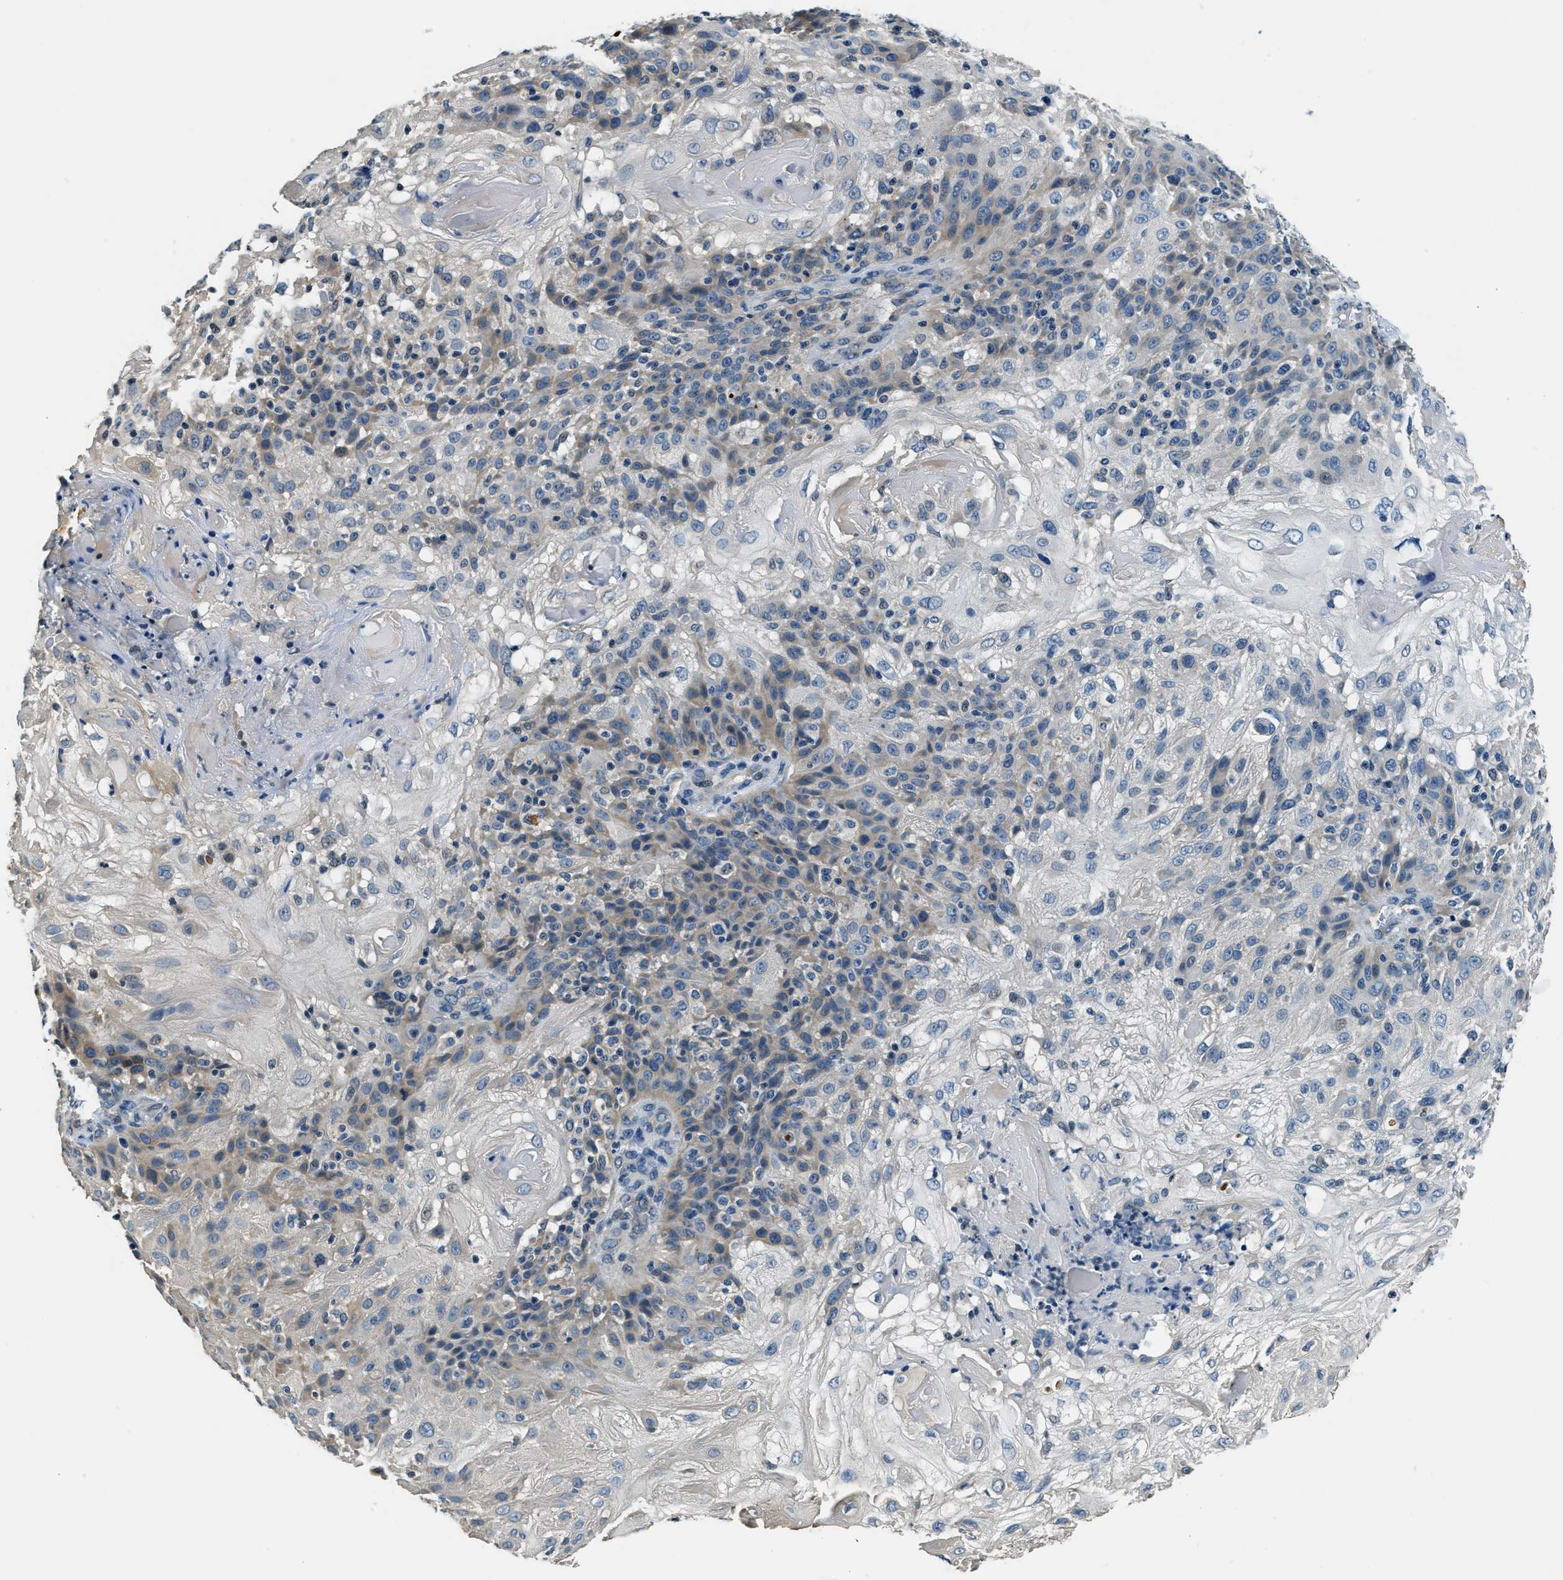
{"staining": {"intensity": "weak", "quantity": "25%-75%", "location": "cytoplasmic/membranous"}, "tissue": "skin cancer", "cell_type": "Tumor cells", "image_type": "cancer", "snomed": [{"axis": "morphology", "description": "Normal tissue, NOS"}, {"axis": "morphology", "description": "Squamous cell carcinoma, NOS"}, {"axis": "topography", "description": "Skin"}], "caption": "Immunohistochemistry (DAB) staining of human skin cancer (squamous cell carcinoma) demonstrates weak cytoplasmic/membranous protein expression in about 25%-75% of tumor cells.", "gene": "NME8", "patient": {"sex": "female", "age": 83}}